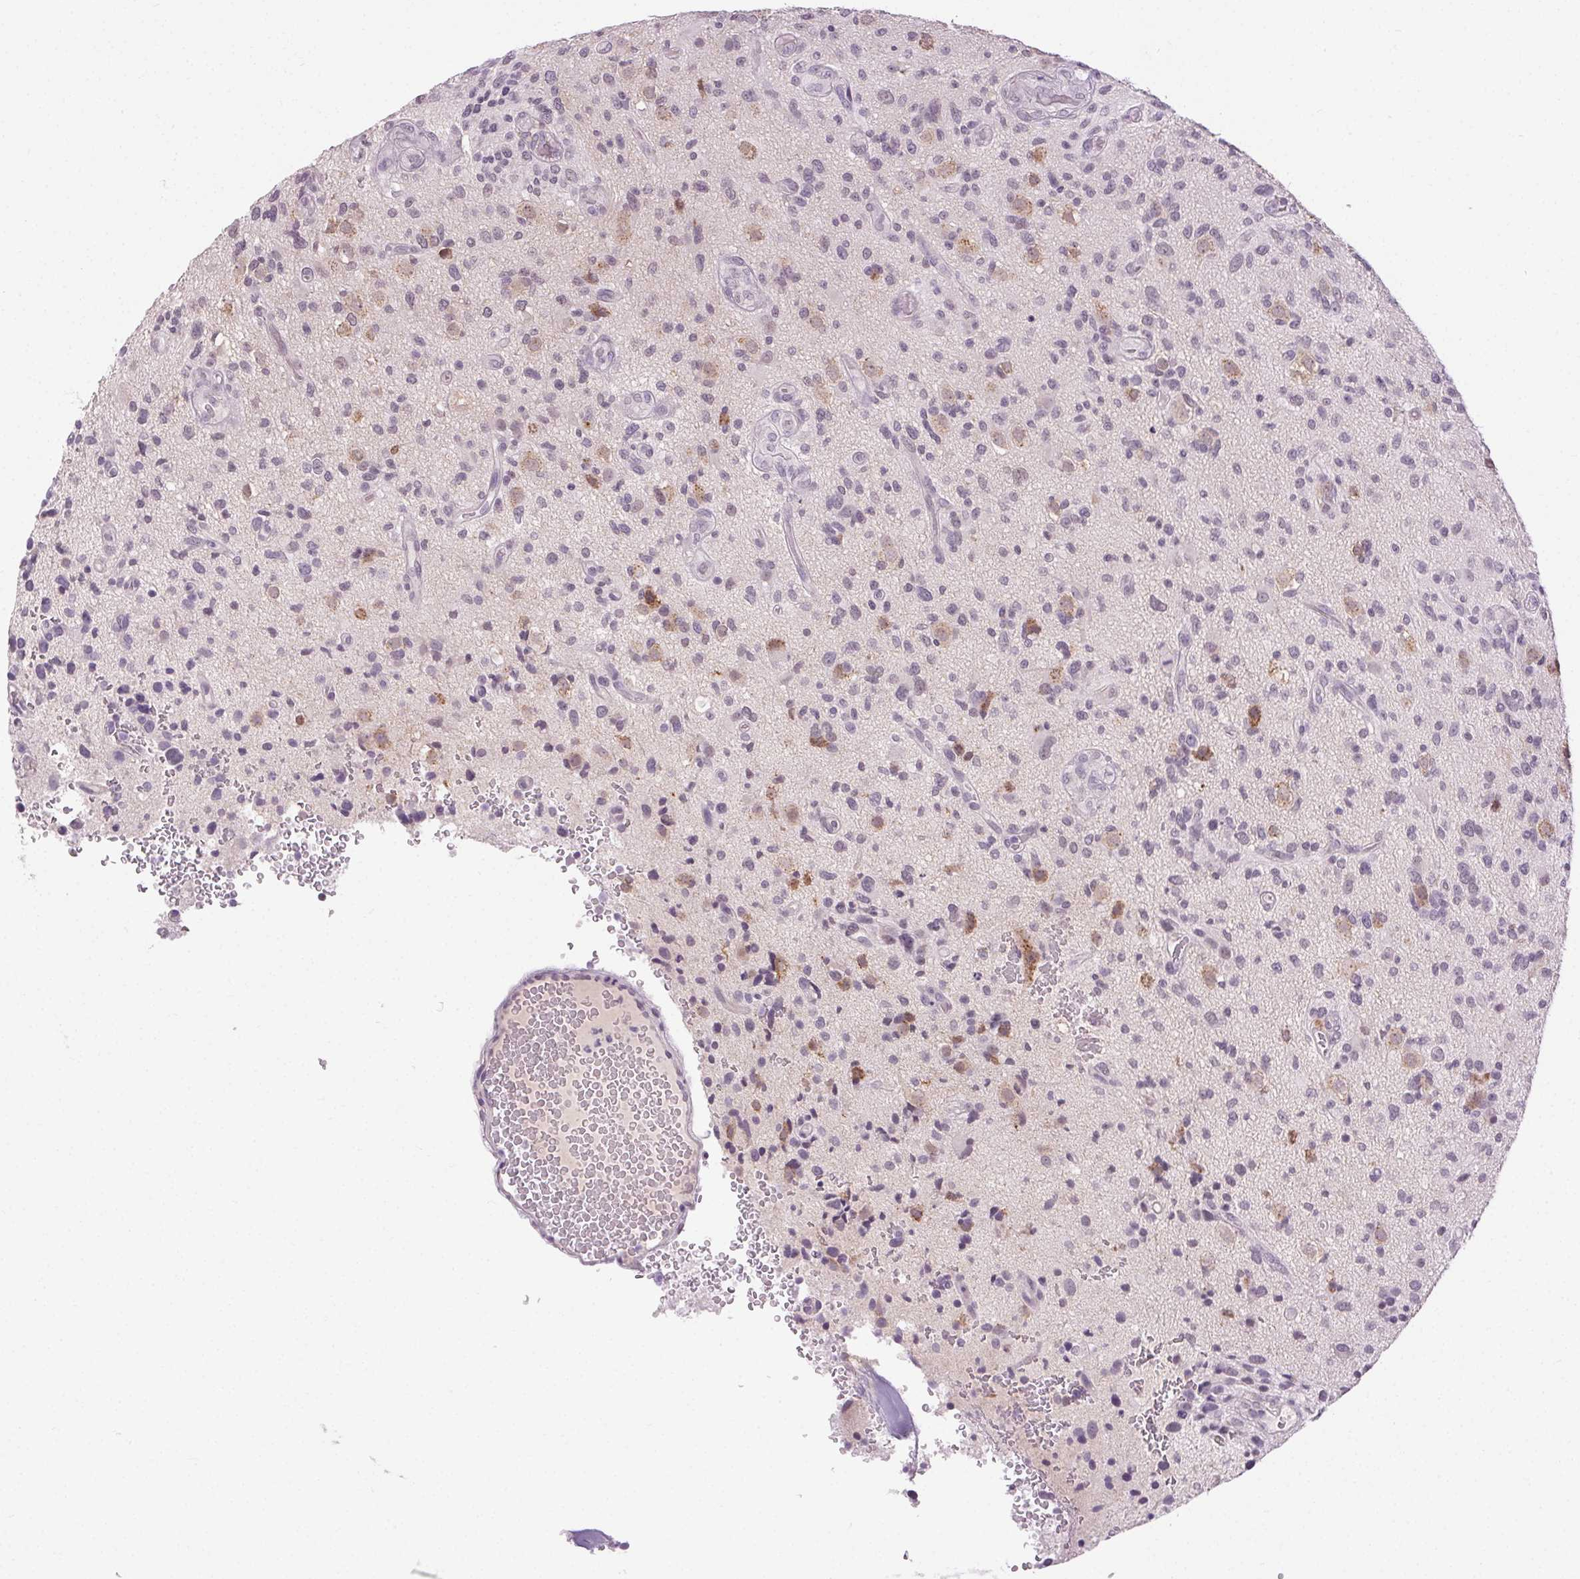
{"staining": {"intensity": "negative", "quantity": "none", "location": "none"}, "tissue": "glioma", "cell_type": "Tumor cells", "image_type": "cancer", "snomed": [{"axis": "morphology", "description": "Glioma, malignant, High grade"}, {"axis": "topography", "description": "Brain"}], "caption": "Glioma was stained to show a protein in brown. There is no significant positivity in tumor cells.", "gene": "FAM168A", "patient": {"sex": "male", "age": 47}}